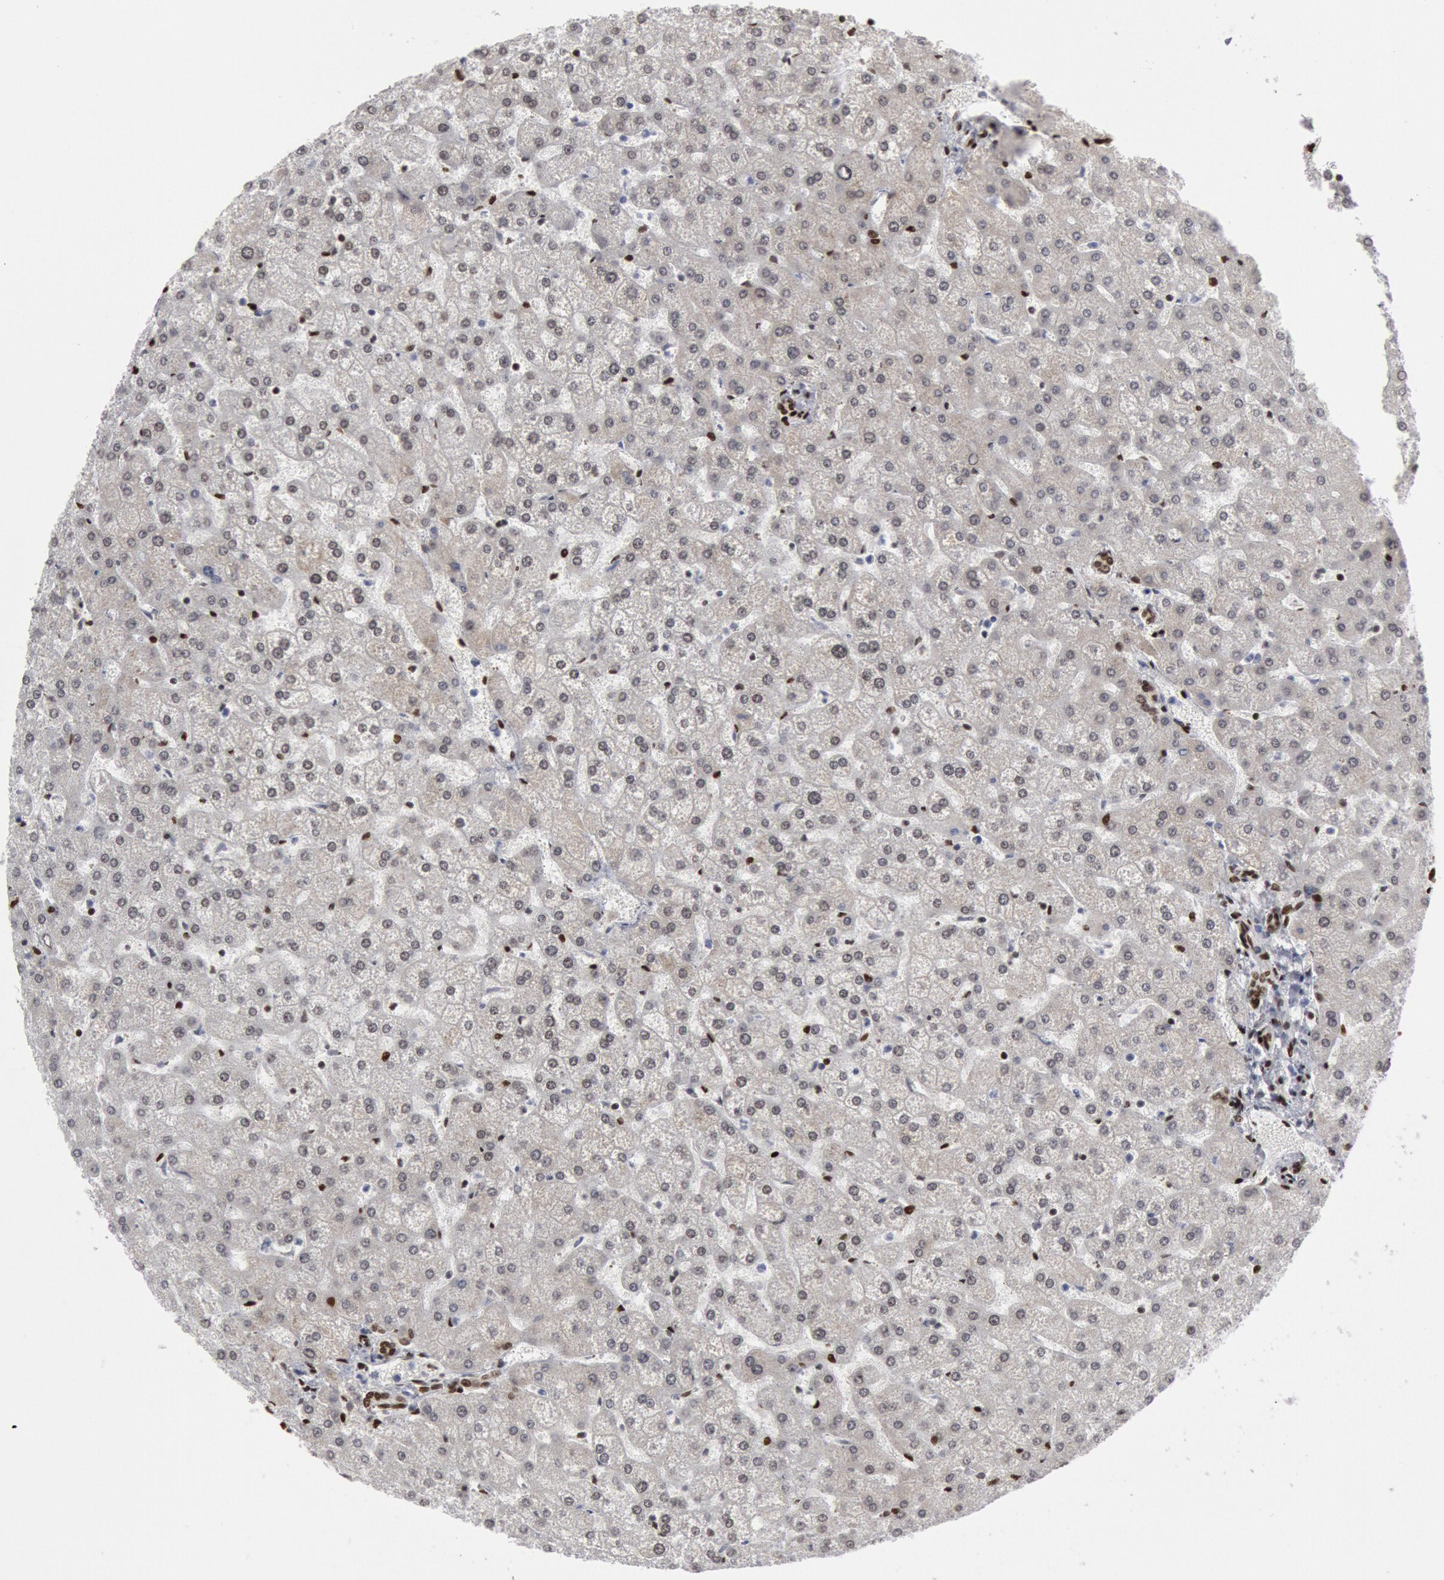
{"staining": {"intensity": "weak", "quantity": ">75%", "location": "nuclear"}, "tissue": "liver", "cell_type": "Cholangiocytes", "image_type": "normal", "snomed": [{"axis": "morphology", "description": "Normal tissue, NOS"}, {"axis": "topography", "description": "Liver"}], "caption": "This is a micrograph of IHC staining of benign liver, which shows weak expression in the nuclear of cholangiocytes.", "gene": "MECP2", "patient": {"sex": "female", "age": 32}}